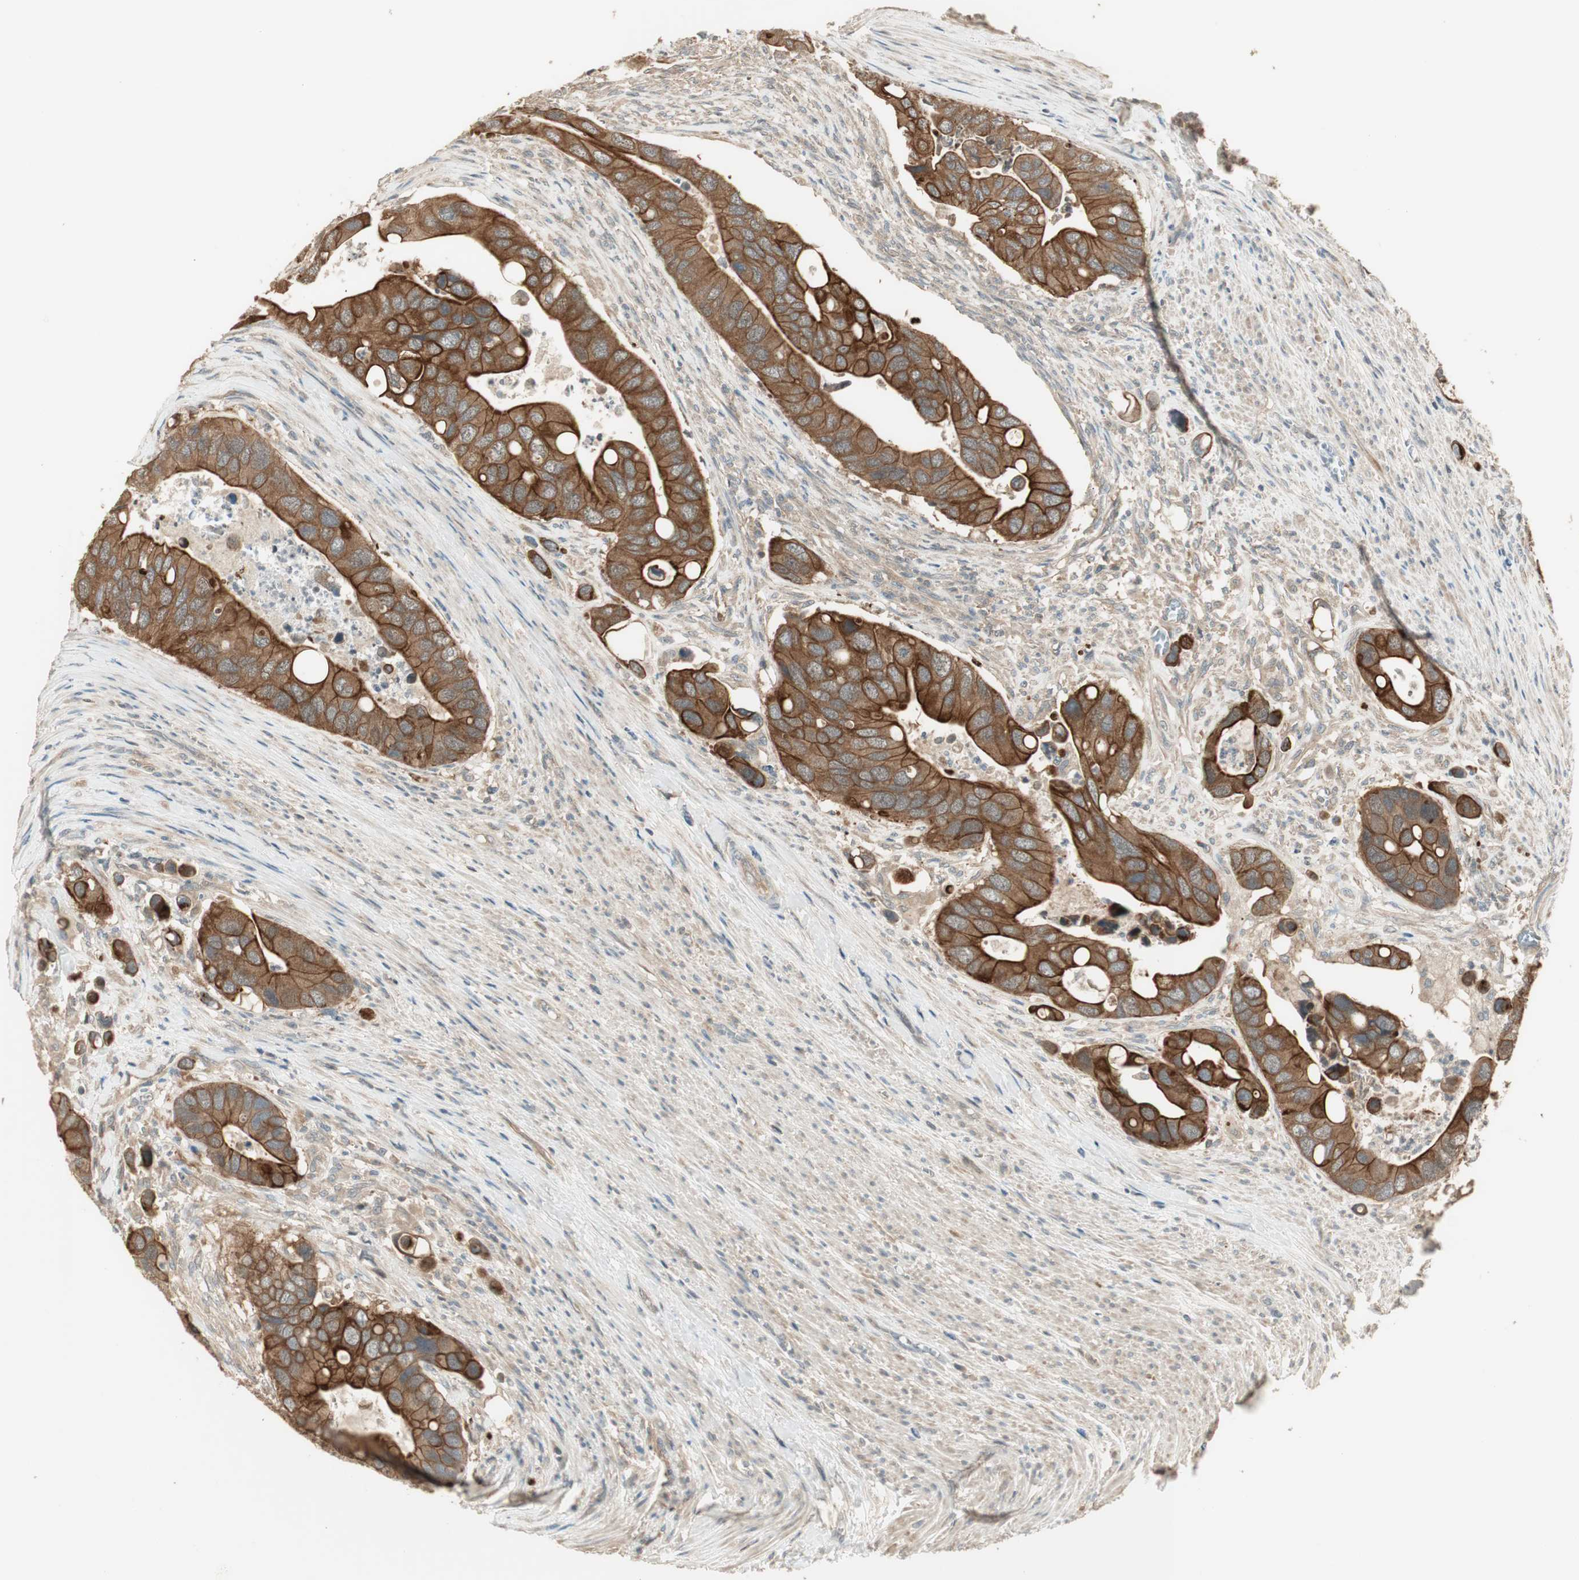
{"staining": {"intensity": "moderate", "quantity": ">75%", "location": "cytoplasmic/membranous"}, "tissue": "colorectal cancer", "cell_type": "Tumor cells", "image_type": "cancer", "snomed": [{"axis": "morphology", "description": "Adenocarcinoma, NOS"}, {"axis": "topography", "description": "Rectum"}], "caption": "An IHC histopathology image of tumor tissue is shown. Protein staining in brown shows moderate cytoplasmic/membranous positivity in colorectal cancer within tumor cells.", "gene": "PFDN5", "patient": {"sex": "female", "age": 57}}